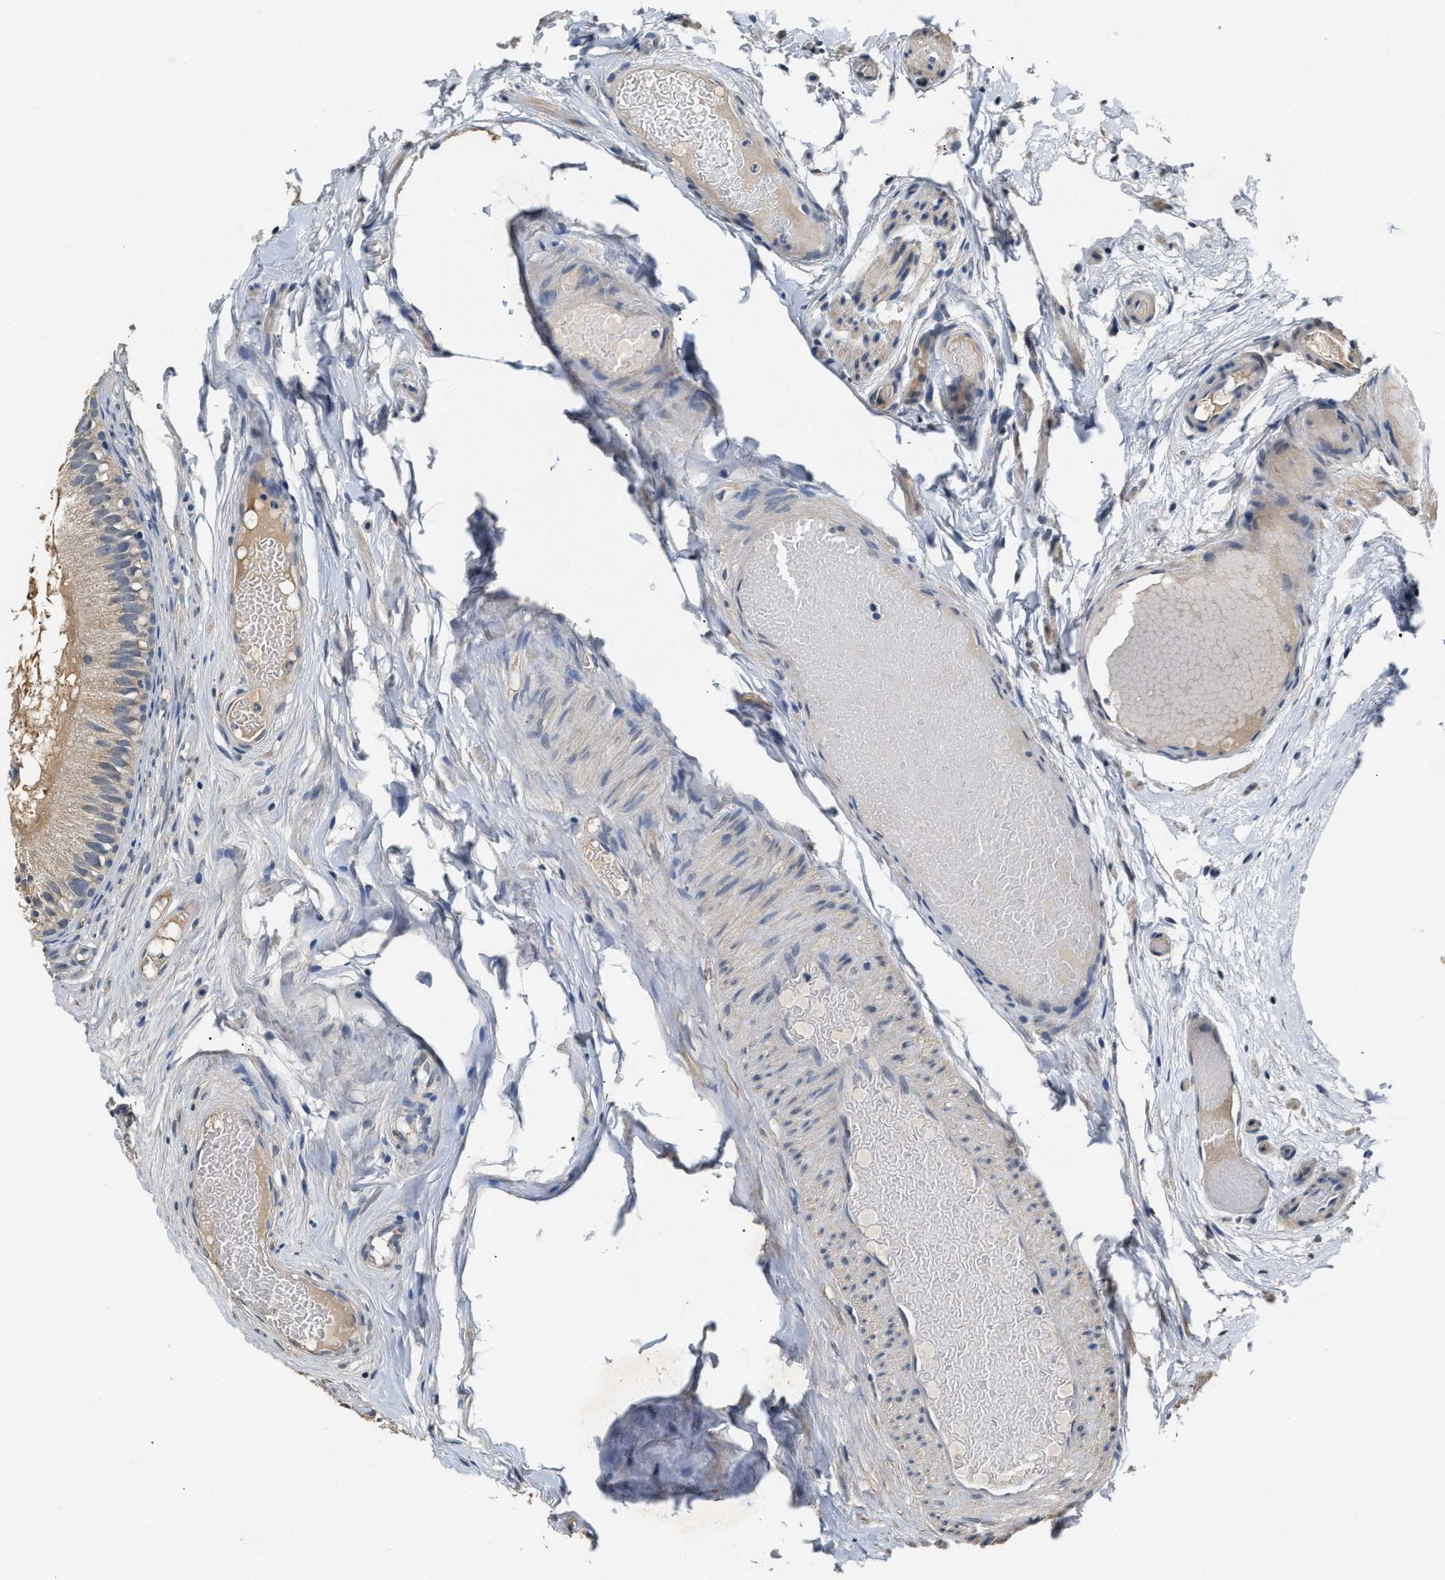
{"staining": {"intensity": "weak", "quantity": ">75%", "location": "cytoplasmic/membranous"}, "tissue": "epididymis", "cell_type": "Glandular cells", "image_type": "normal", "snomed": [{"axis": "morphology", "description": "Normal tissue, NOS"}, {"axis": "topography", "description": "Epididymis"}], "caption": "Immunohistochemistry histopathology image of benign epididymis stained for a protein (brown), which reveals low levels of weak cytoplasmic/membranous expression in about >75% of glandular cells.", "gene": "INHA", "patient": {"sex": "male", "age": 46}}